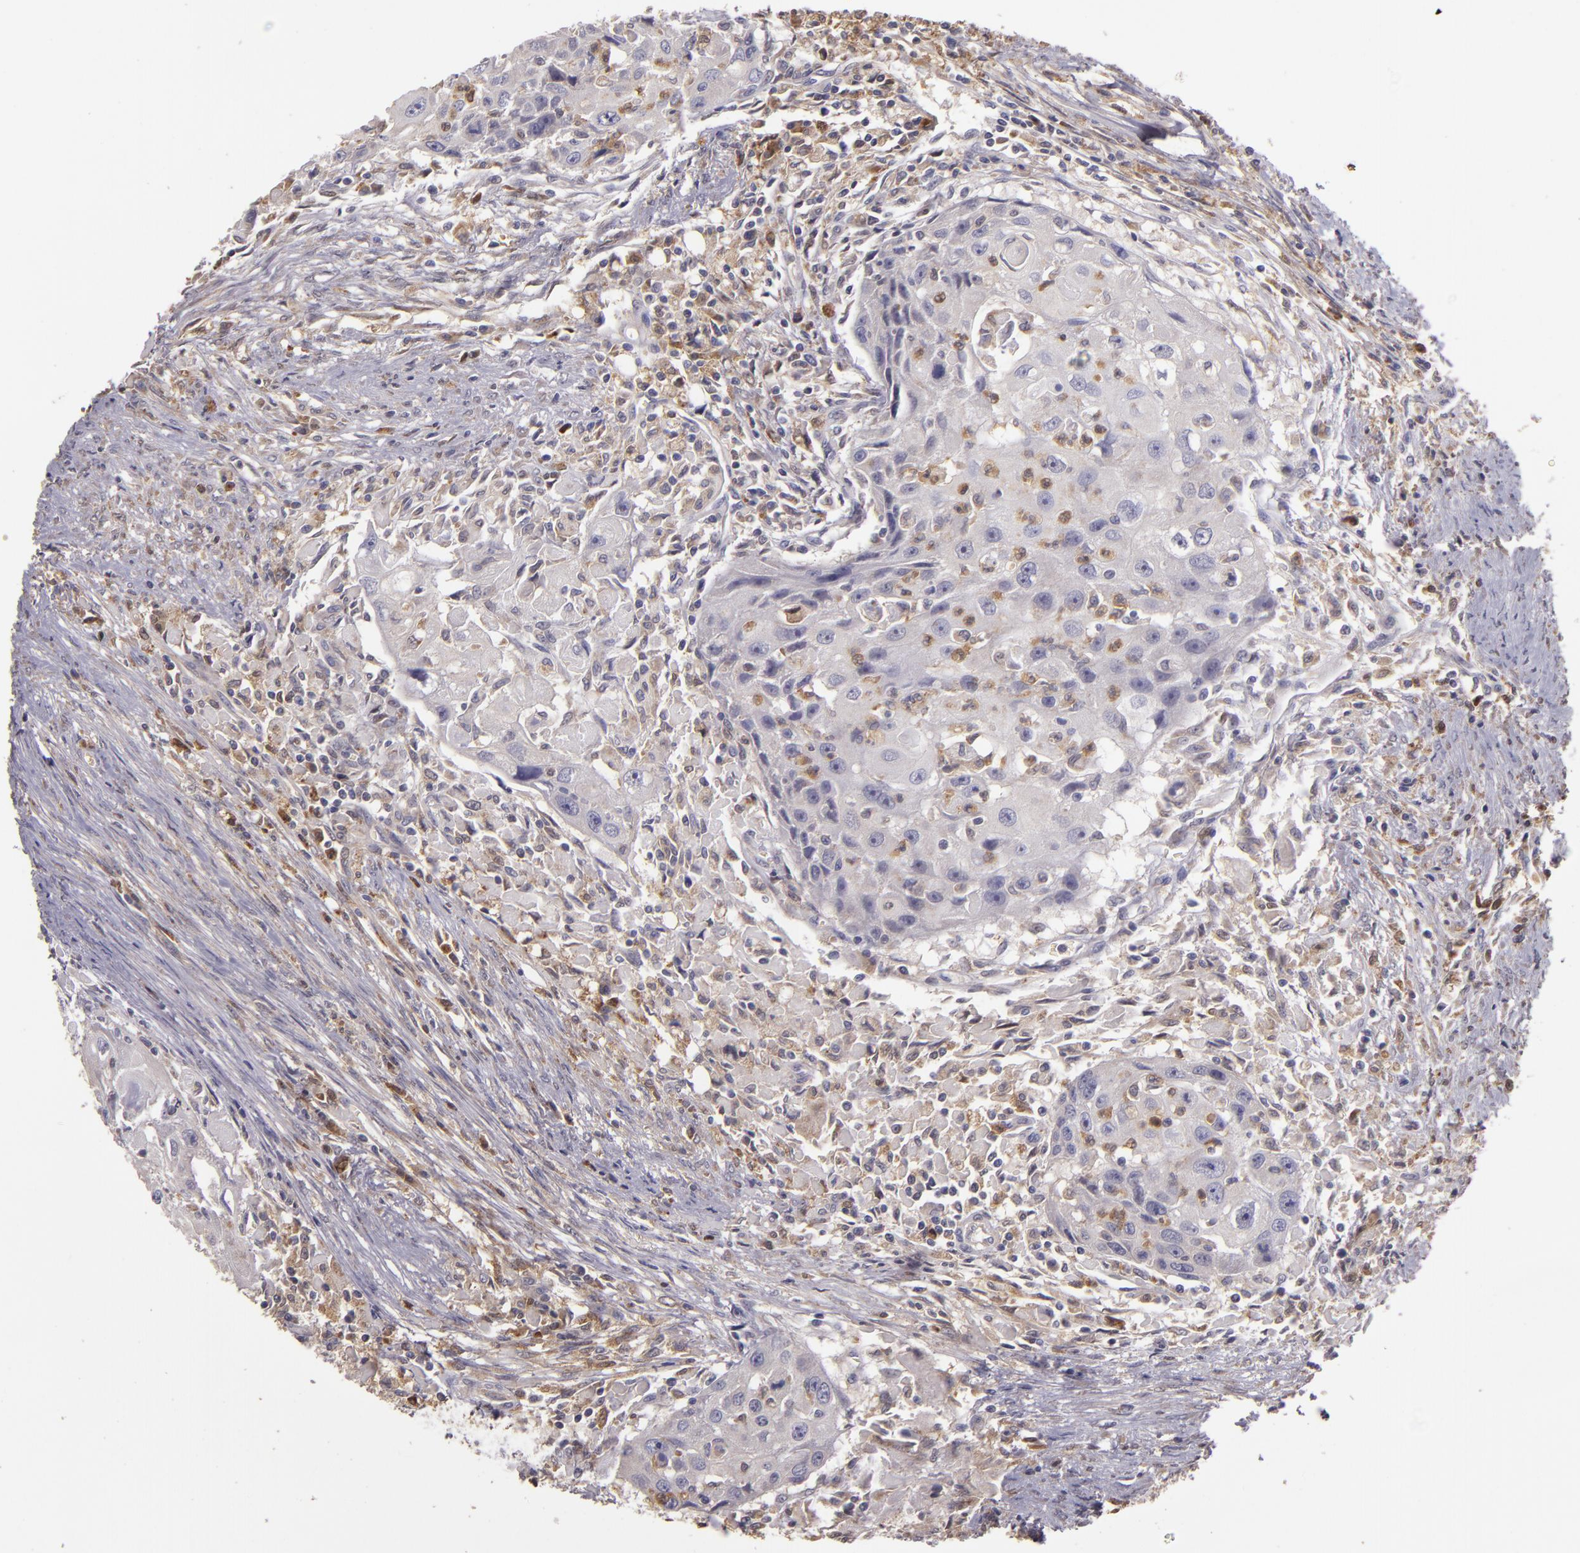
{"staining": {"intensity": "negative", "quantity": "none", "location": "none"}, "tissue": "head and neck cancer", "cell_type": "Tumor cells", "image_type": "cancer", "snomed": [{"axis": "morphology", "description": "Squamous cell carcinoma, NOS"}, {"axis": "topography", "description": "Head-Neck"}], "caption": "Immunohistochemistry micrograph of head and neck cancer (squamous cell carcinoma) stained for a protein (brown), which displays no staining in tumor cells.", "gene": "FHIT", "patient": {"sex": "male", "age": 64}}